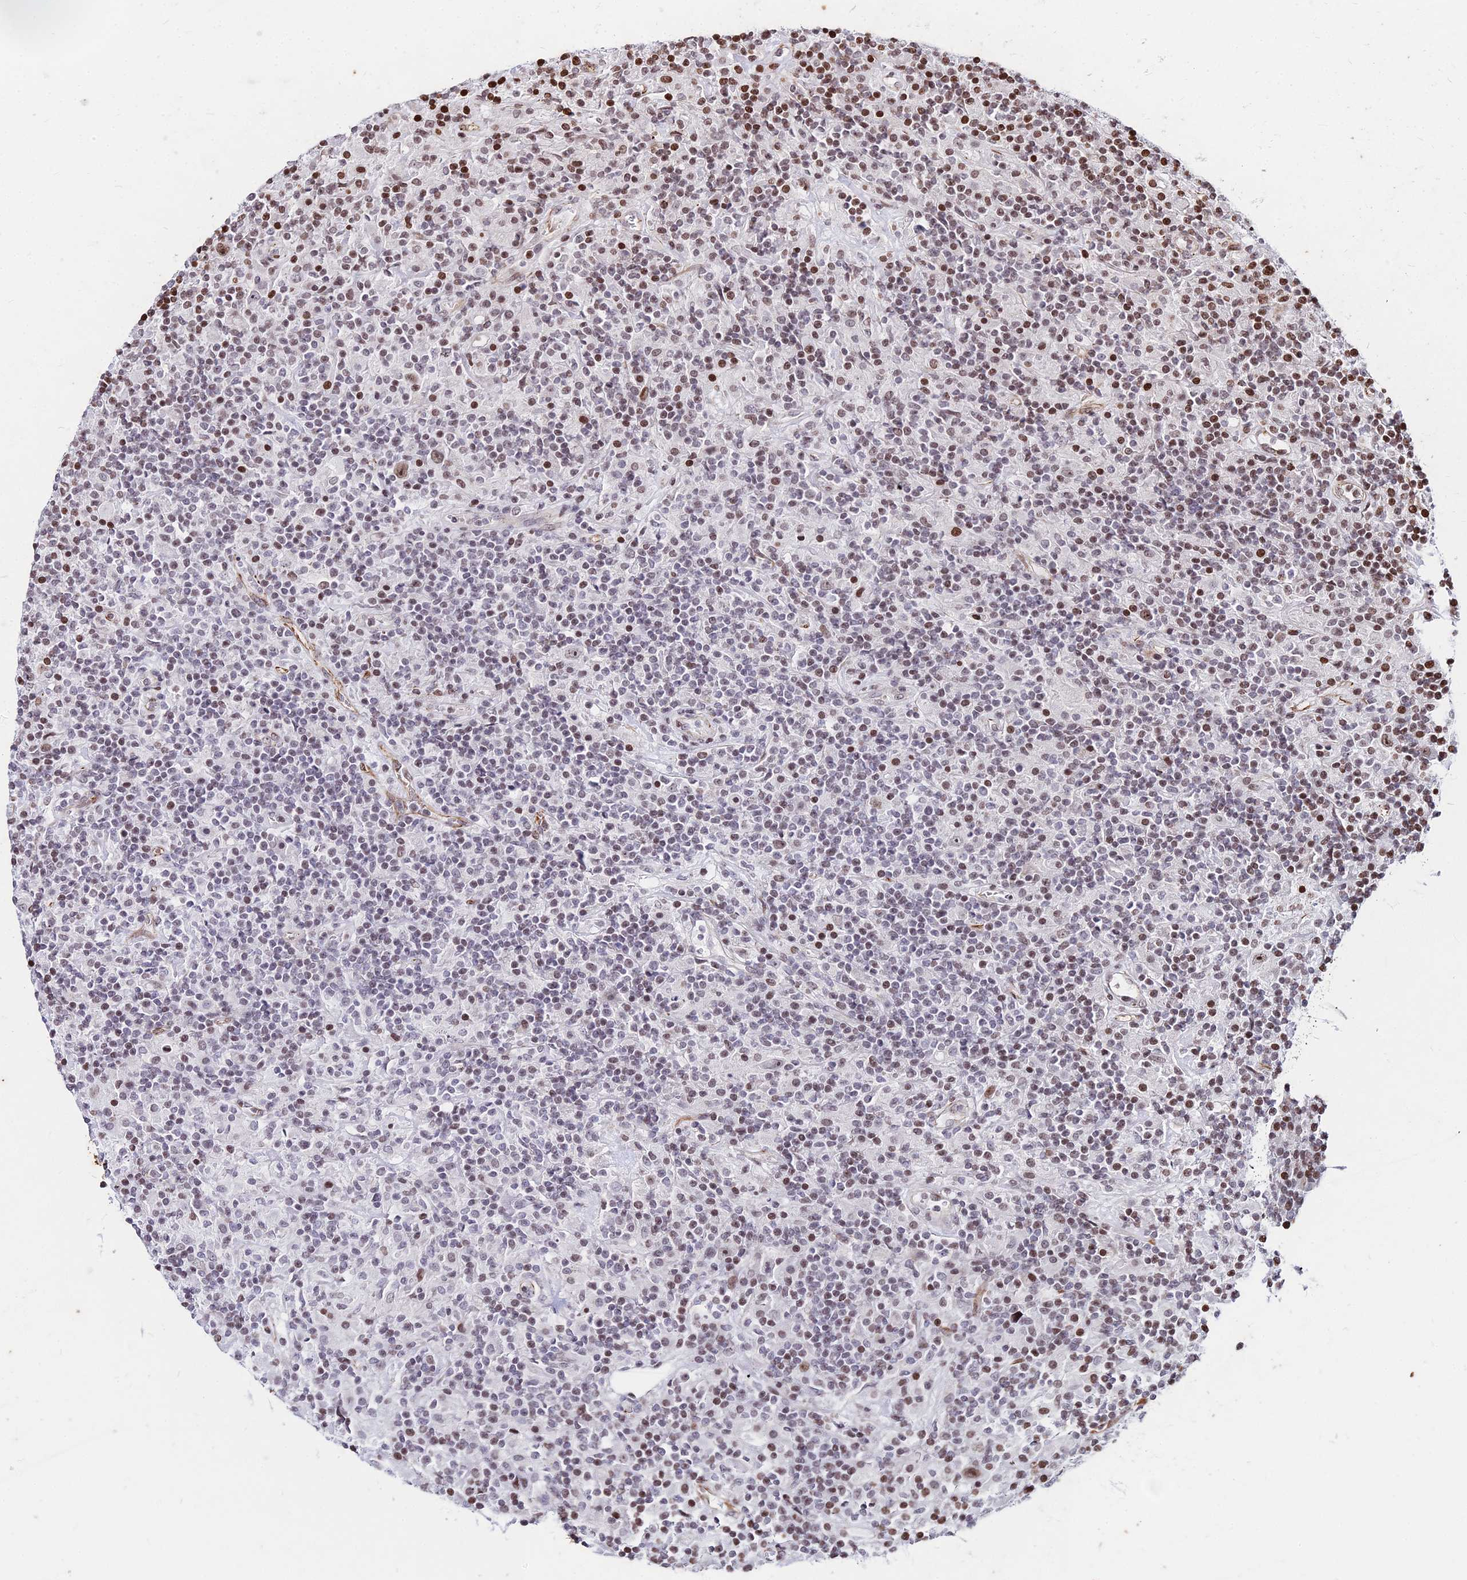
{"staining": {"intensity": "moderate", "quantity": "<25%", "location": "nuclear"}, "tissue": "lymphoma", "cell_type": "Tumor cells", "image_type": "cancer", "snomed": [{"axis": "morphology", "description": "Hodgkin's disease, NOS"}, {"axis": "topography", "description": "Lymph node"}], "caption": "Human lymphoma stained for a protein (brown) reveals moderate nuclear positive staining in about <25% of tumor cells.", "gene": "NYAP2", "patient": {"sex": "male", "age": 70}}